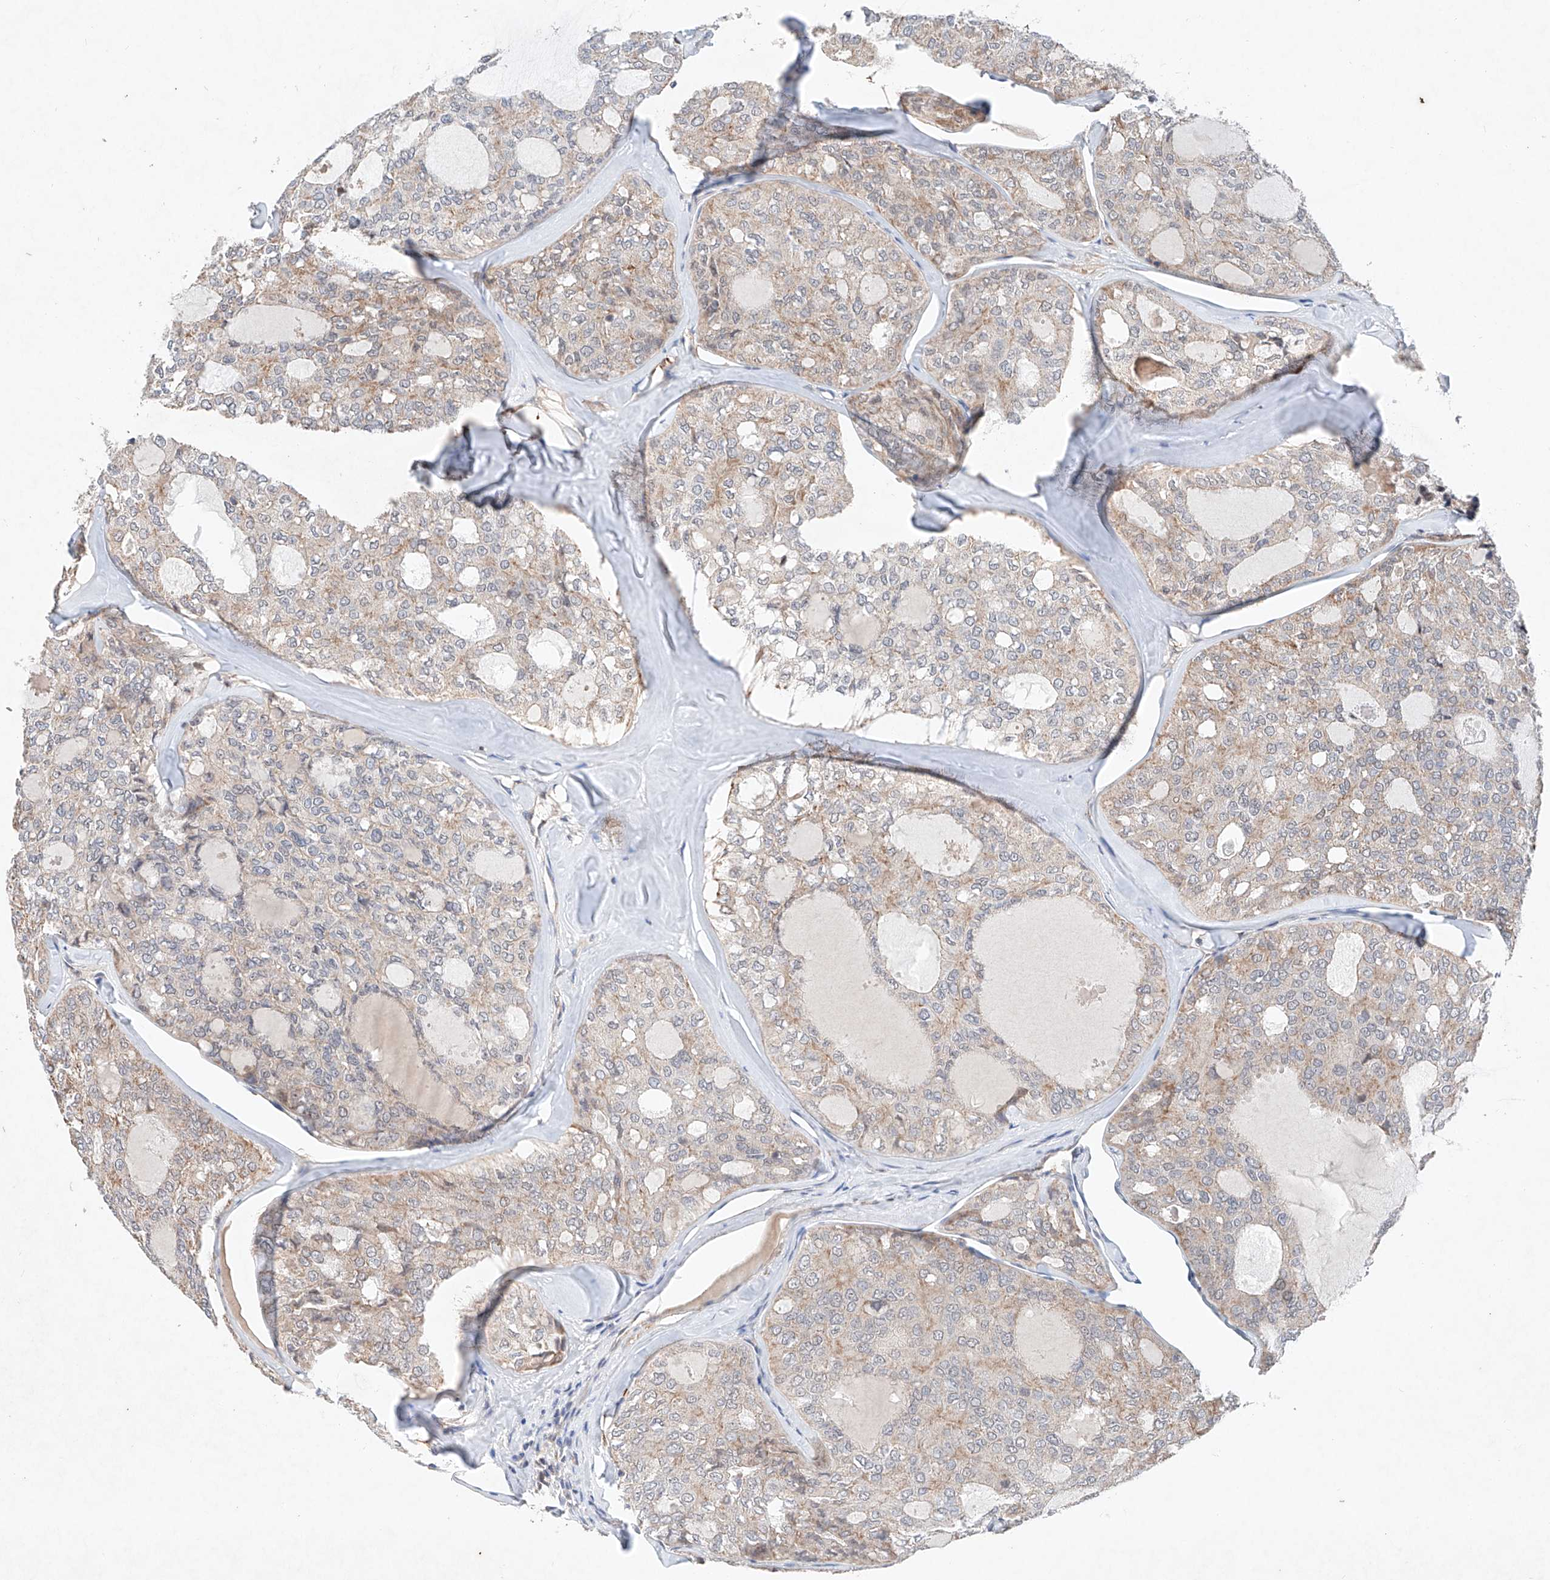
{"staining": {"intensity": "weak", "quantity": "25%-75%", "location": "cytoplasmic/membranous"}, "tissue": "thyroid cancer", "cell_type": "Tumor cells", "image_type": "cancer", "snomed": [{"axis": "morphology", "description": "Follicular adenoma carcinoma, NOS"}, {"axis": "topography", "description": "Thyroid gland"}], "caption": "Thyroid follicular adenoma carcinoma stained with a protein marker exhibits weak staining in tumor cells.", "gene": "FASTK", "patient": {"sex": "male", "age": 75}}